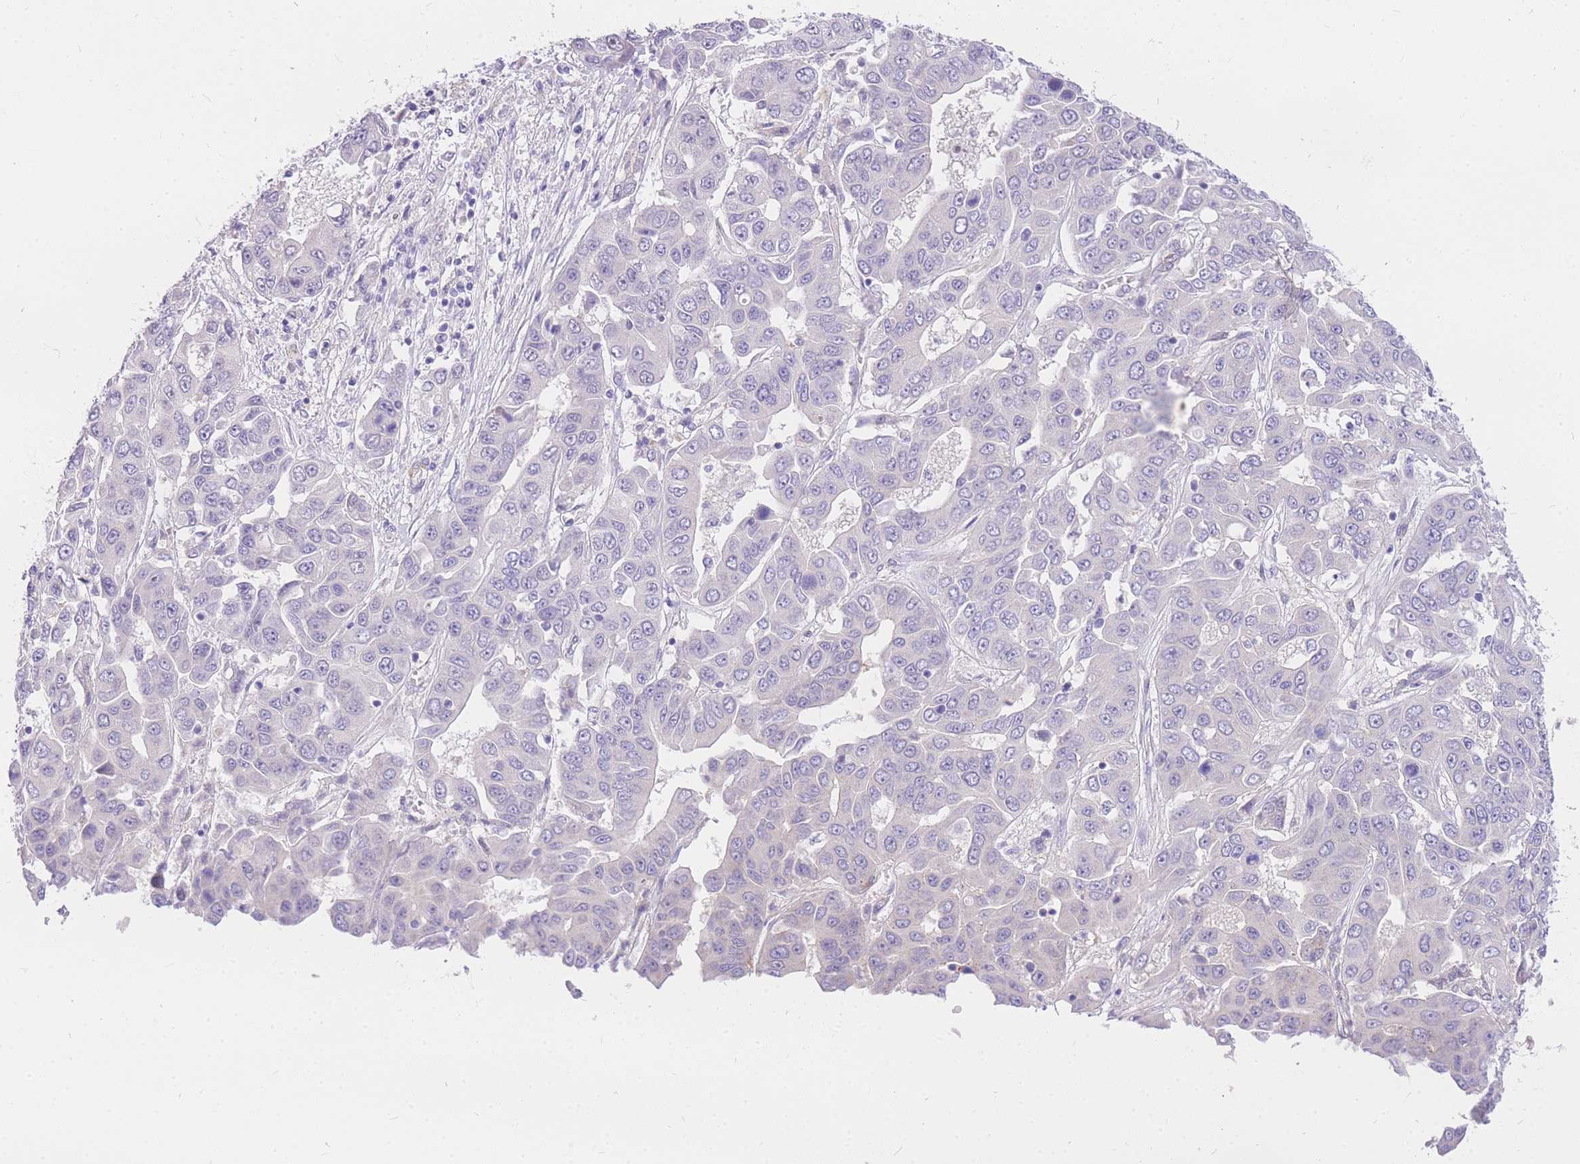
{"staining": {"intensity": "negative", "quantity": "none", "location": "none"}, "tissue": "liver cancer", "cell_type": "Tumor cells", "image_type": "cancer", "snomed": [{"axis": "morphology", "description": "Cholangiocarcinoma"}, {"axis": "topography", "description": "Liver"}], "caption": "Immunohistochemistry of liver cholangiocarcinoma reveals no positivity in tumor cells. The staining was performed using DAB to visualize the protein expression in brown, while the nuclei were stained in blue with hematoxylin (Magnification: 20x).", "gene": "S100PBP", "patient": {"sex": "female", "age": 52}}